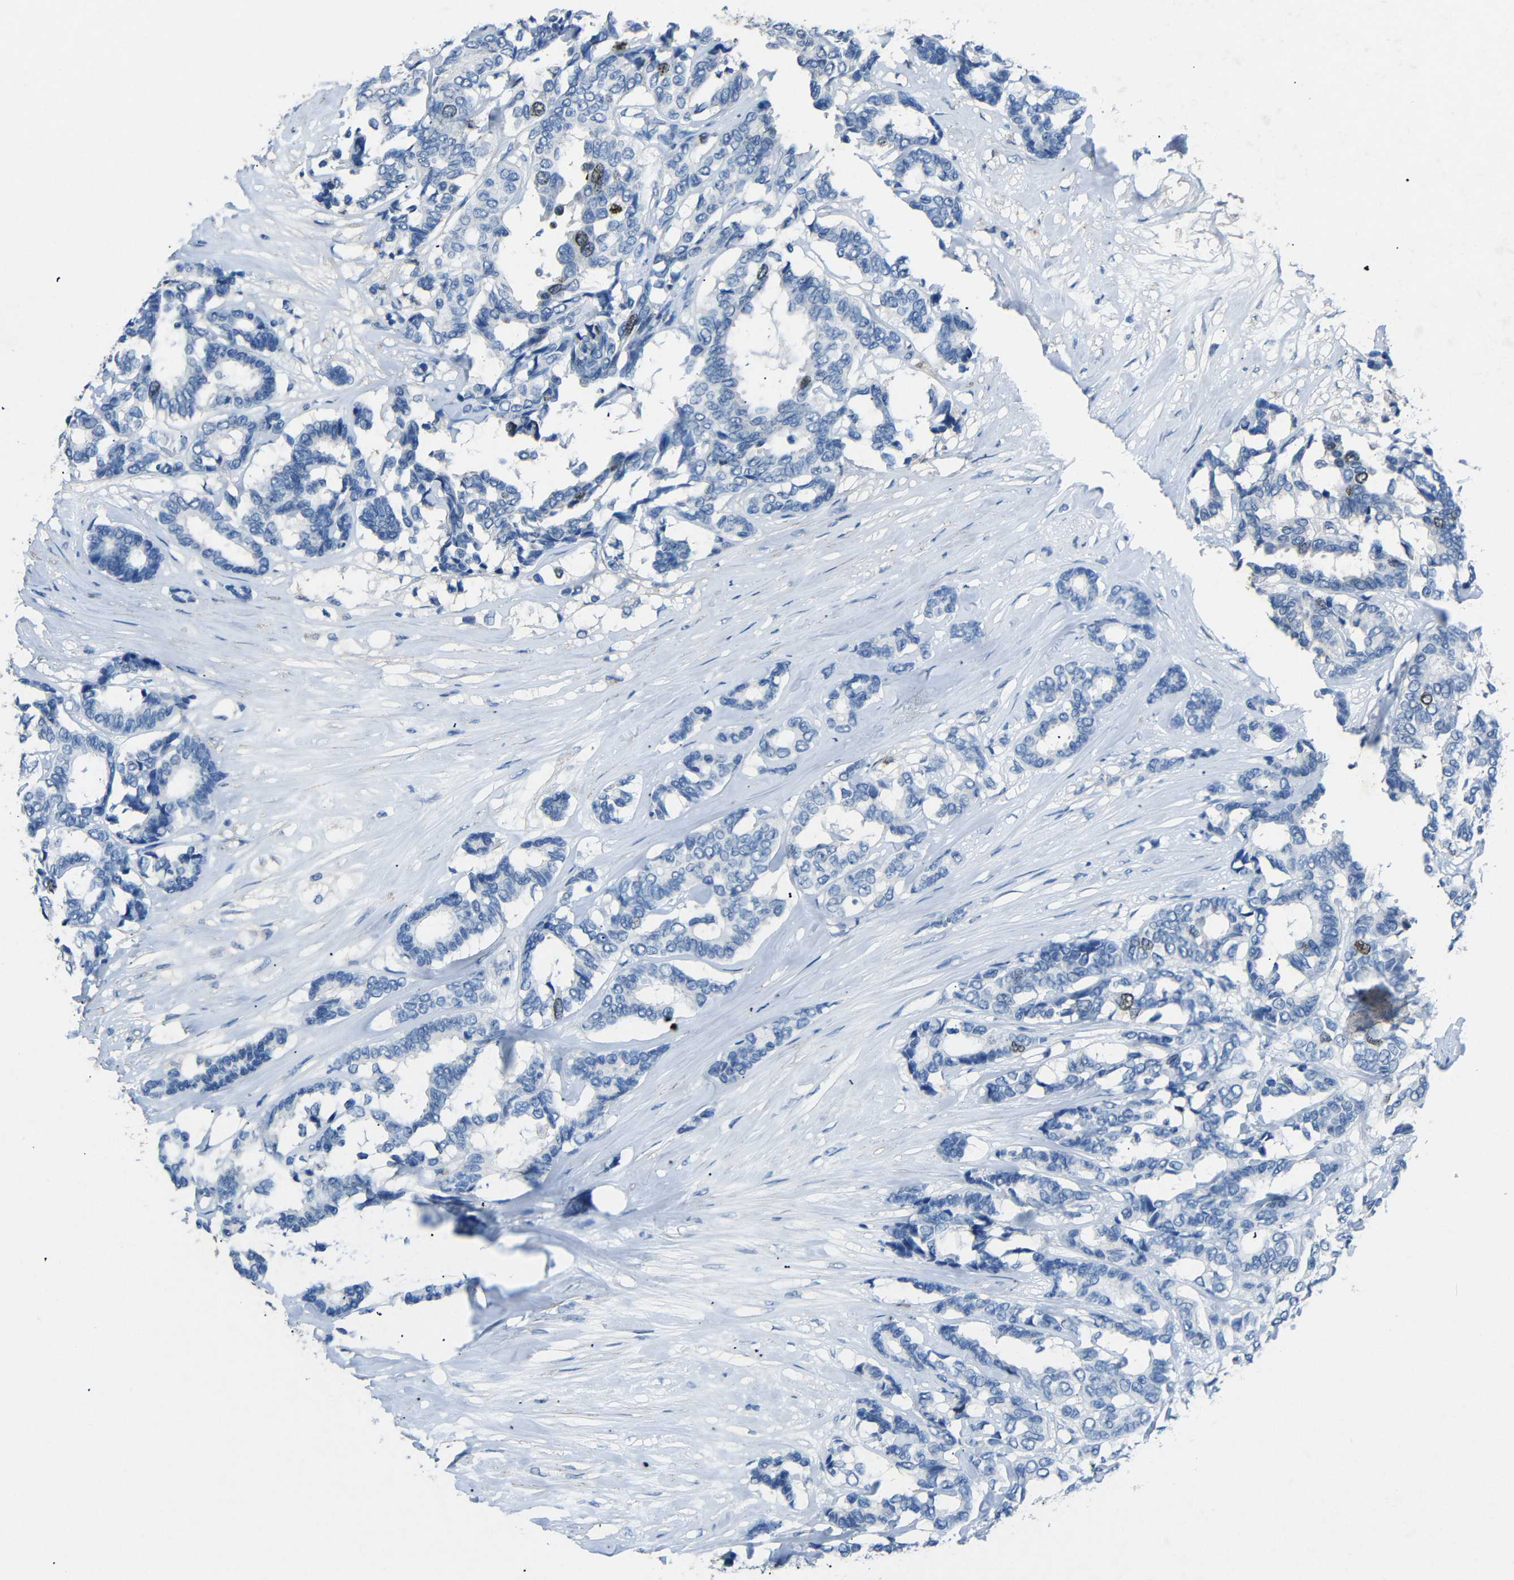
{"staining": {"intensity": "moderate", "quantity": "<25%", "location": "nuclear"}, "tissue": "breast cancer", "cell_type": "Tumor cells", "image_type": "cancer", "snomed": [{"axis": "morphology", "description": "Duct carcinoma"}, {"axis": "topography", "description": "Breast"}], "caption": "Immunohistochemistry (IHC) (DAB (3,3'-diaminobenzidine)) staining of human breast cancer (infiltrating ductal carcinoma) reveals moderate nuclear protein staining in about <25% of tumor cells. Immunohistochemistry (IHC) stains the protein in brown and the nuclei are stained blue.", "gene": "INCENP", "patient": {"sex": "female", "age": 87}}